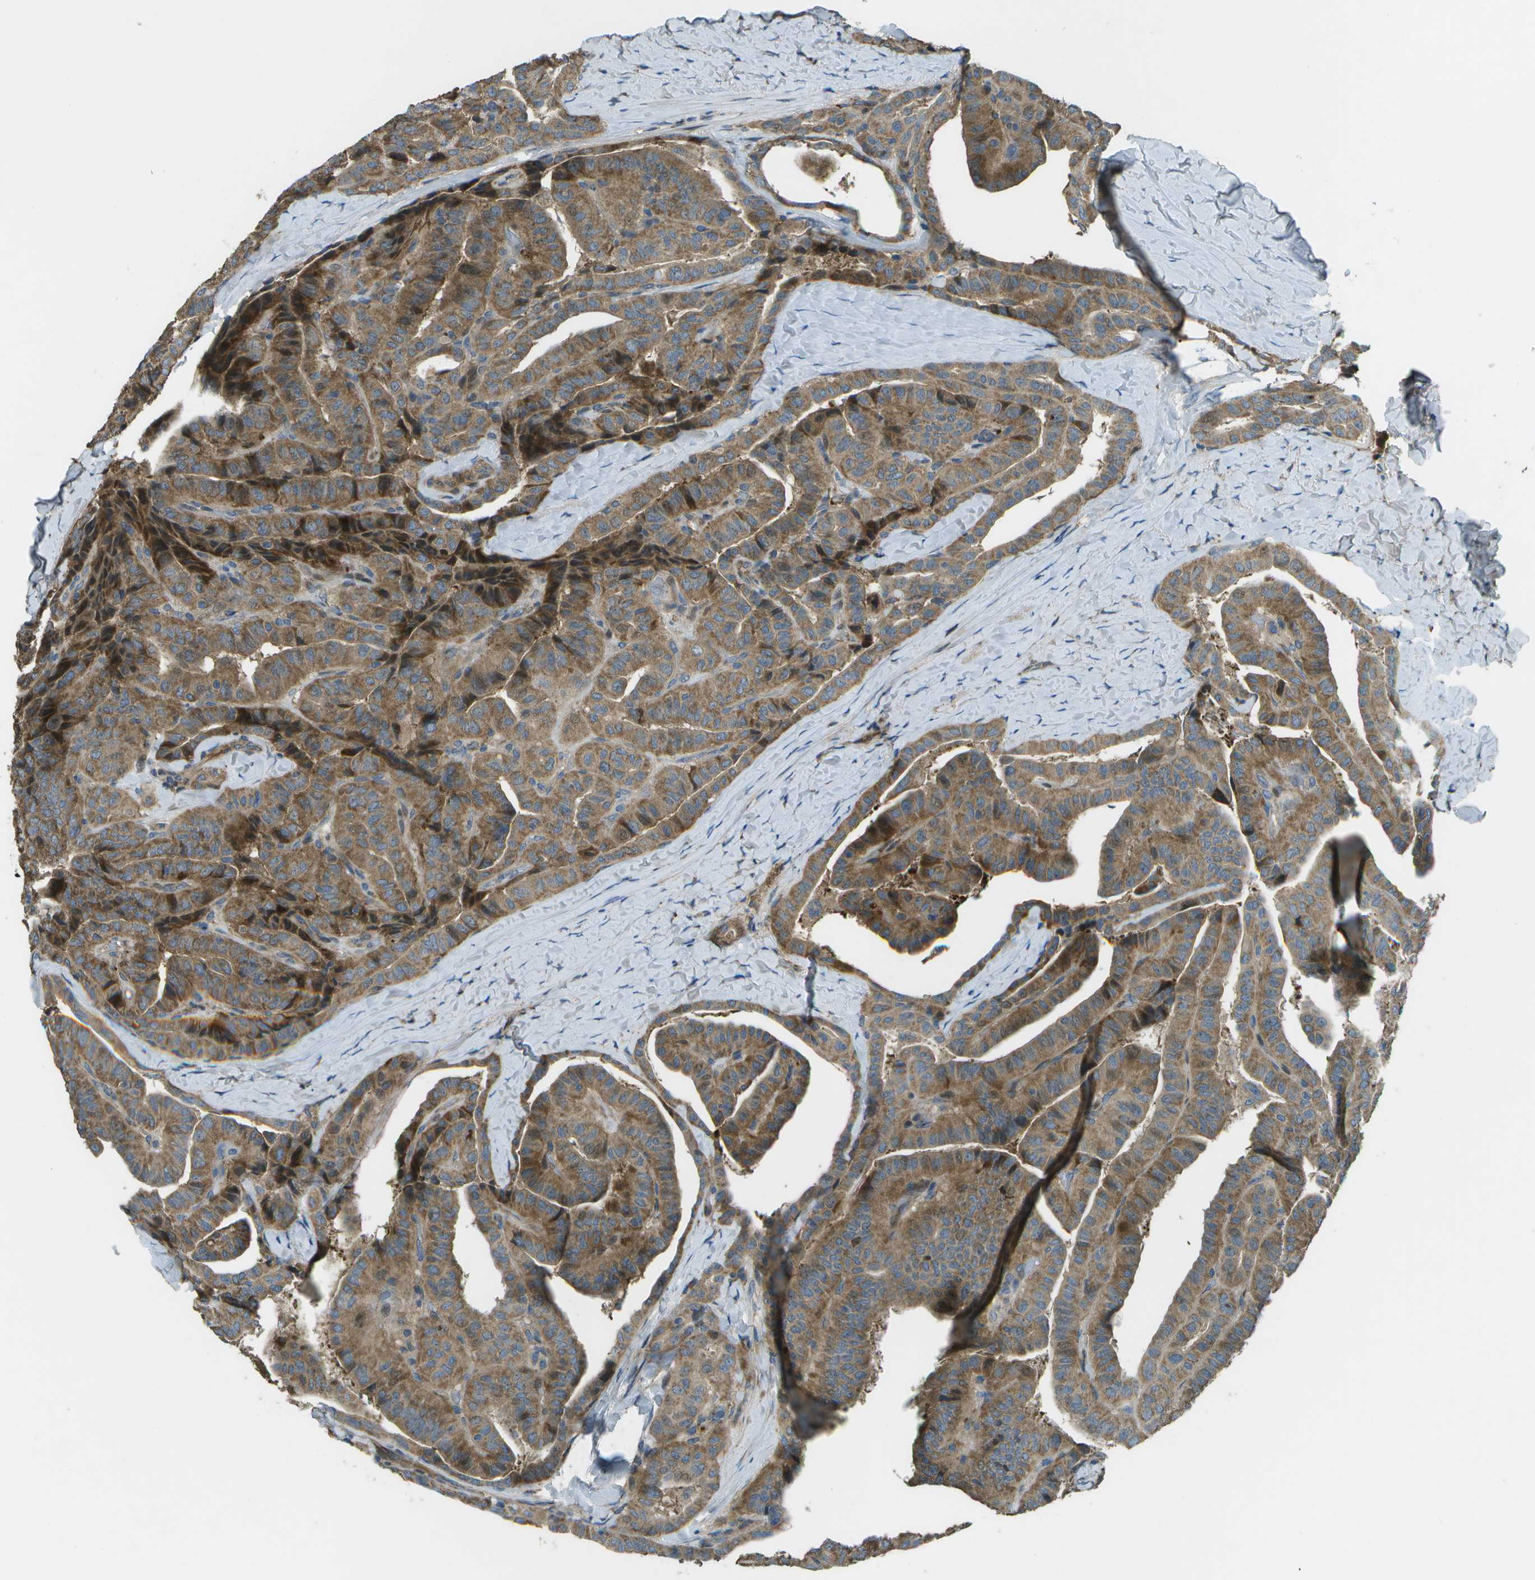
{"staining": {"intensity": "moderate", "quantity": ">75%", "location": "cytoplasmic/membranous"}, "tissue": "thyroid cancer", "cell_type": "Tumor cells", "image_type": "cancer", "snomed": [{"axis": "morphology", "description": "Papillary adenocarcinoma, NOS"}, {"axis": "topography", "description": "Thyroid gland"}], "caption": "This is an image of immunohistochemistry (IHC) staining of papillary adenocarcinoma (thyroid), which shows moderate expression in the cytoplasmic/membranous of tumor cells.", "gene": "PXYLP1", "patient": {"sex": "male", "age": 77}}